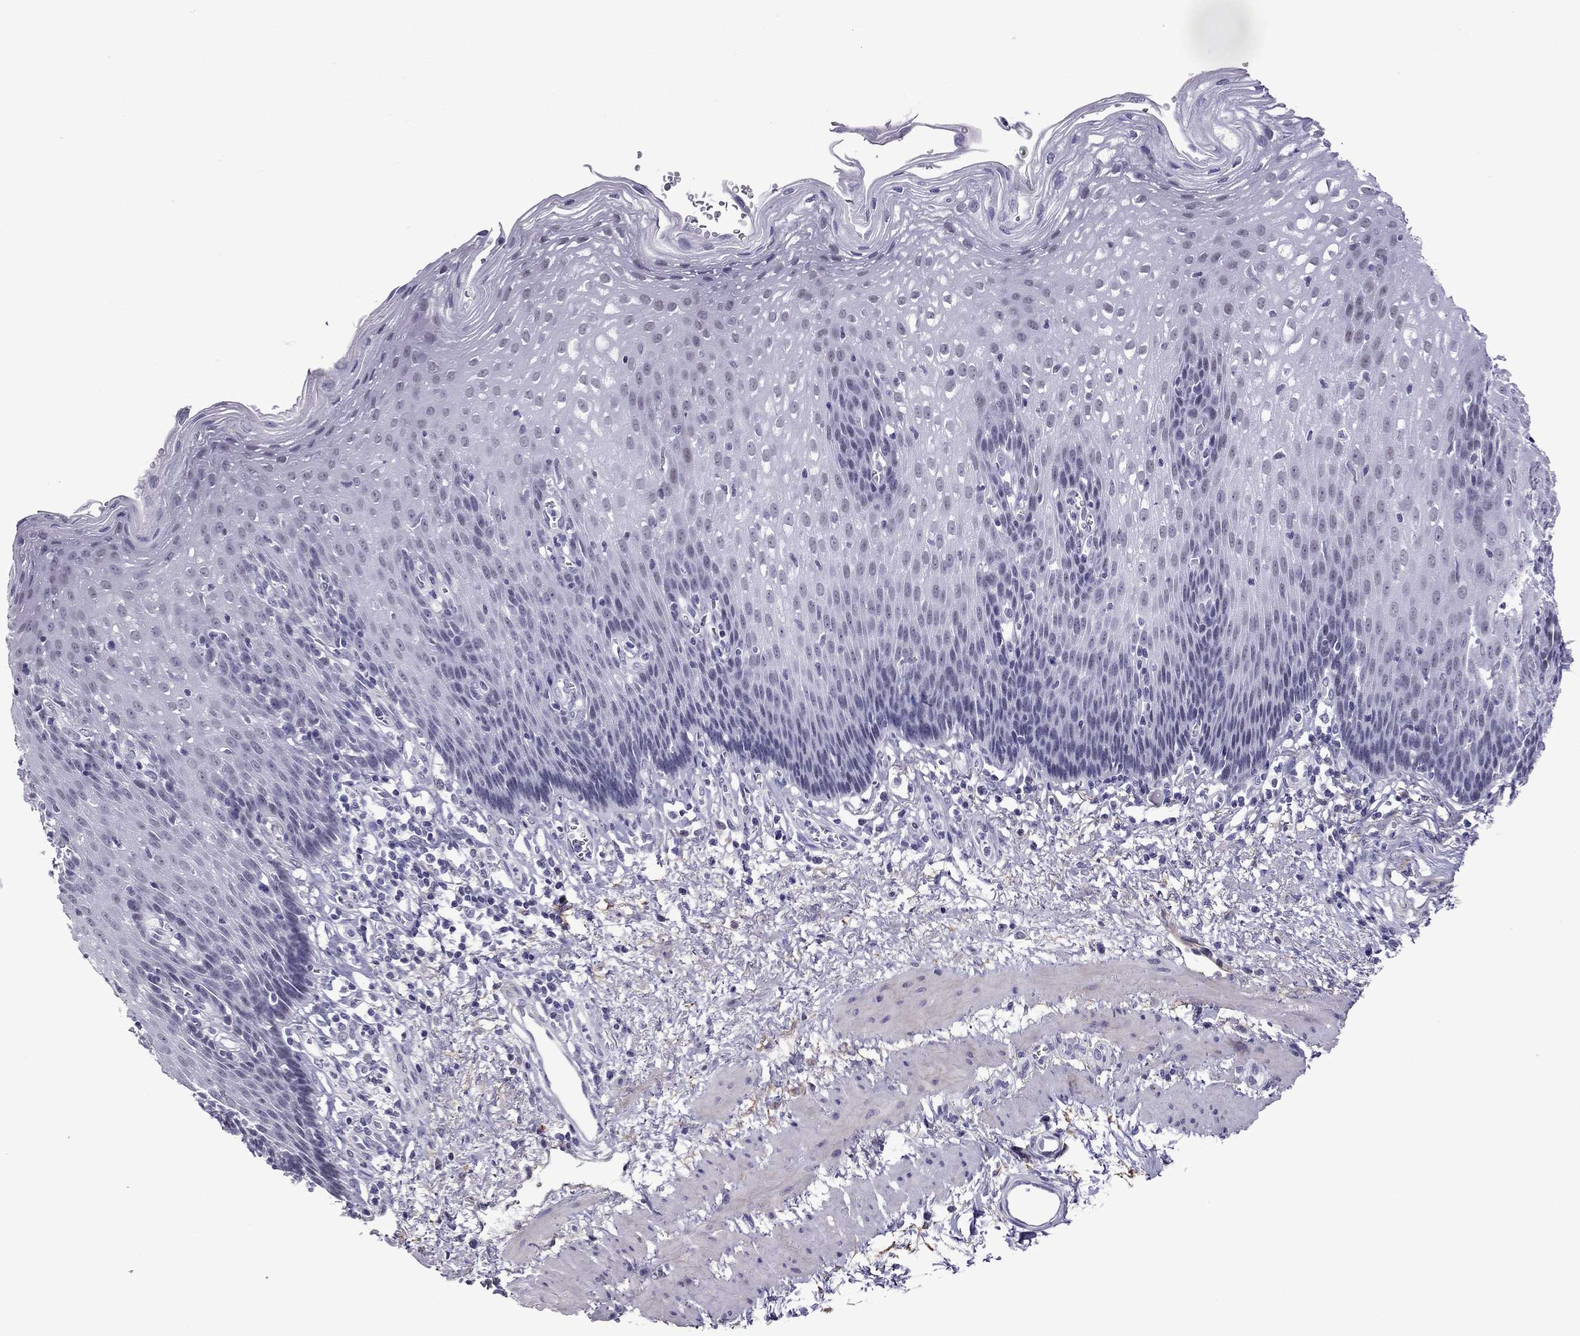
{"staining": {"intensity": "negative", "quantity": "none", "location": "none"}, "tissue": "esophagus", "cell_type": "Squamous epithelial cells", "image_type": "normal", "snomed": [{"axis": "morphology", "description": "Normal tissue, NOS"}, {"axis": "topography", "description": "Esophagus"}], "caption": "Protein analysis of benign esophagus shows no significant positivity in squamous epithelial cells.", "gene": "ZNF646", "patient": {"sex": "male", "age": 57}}